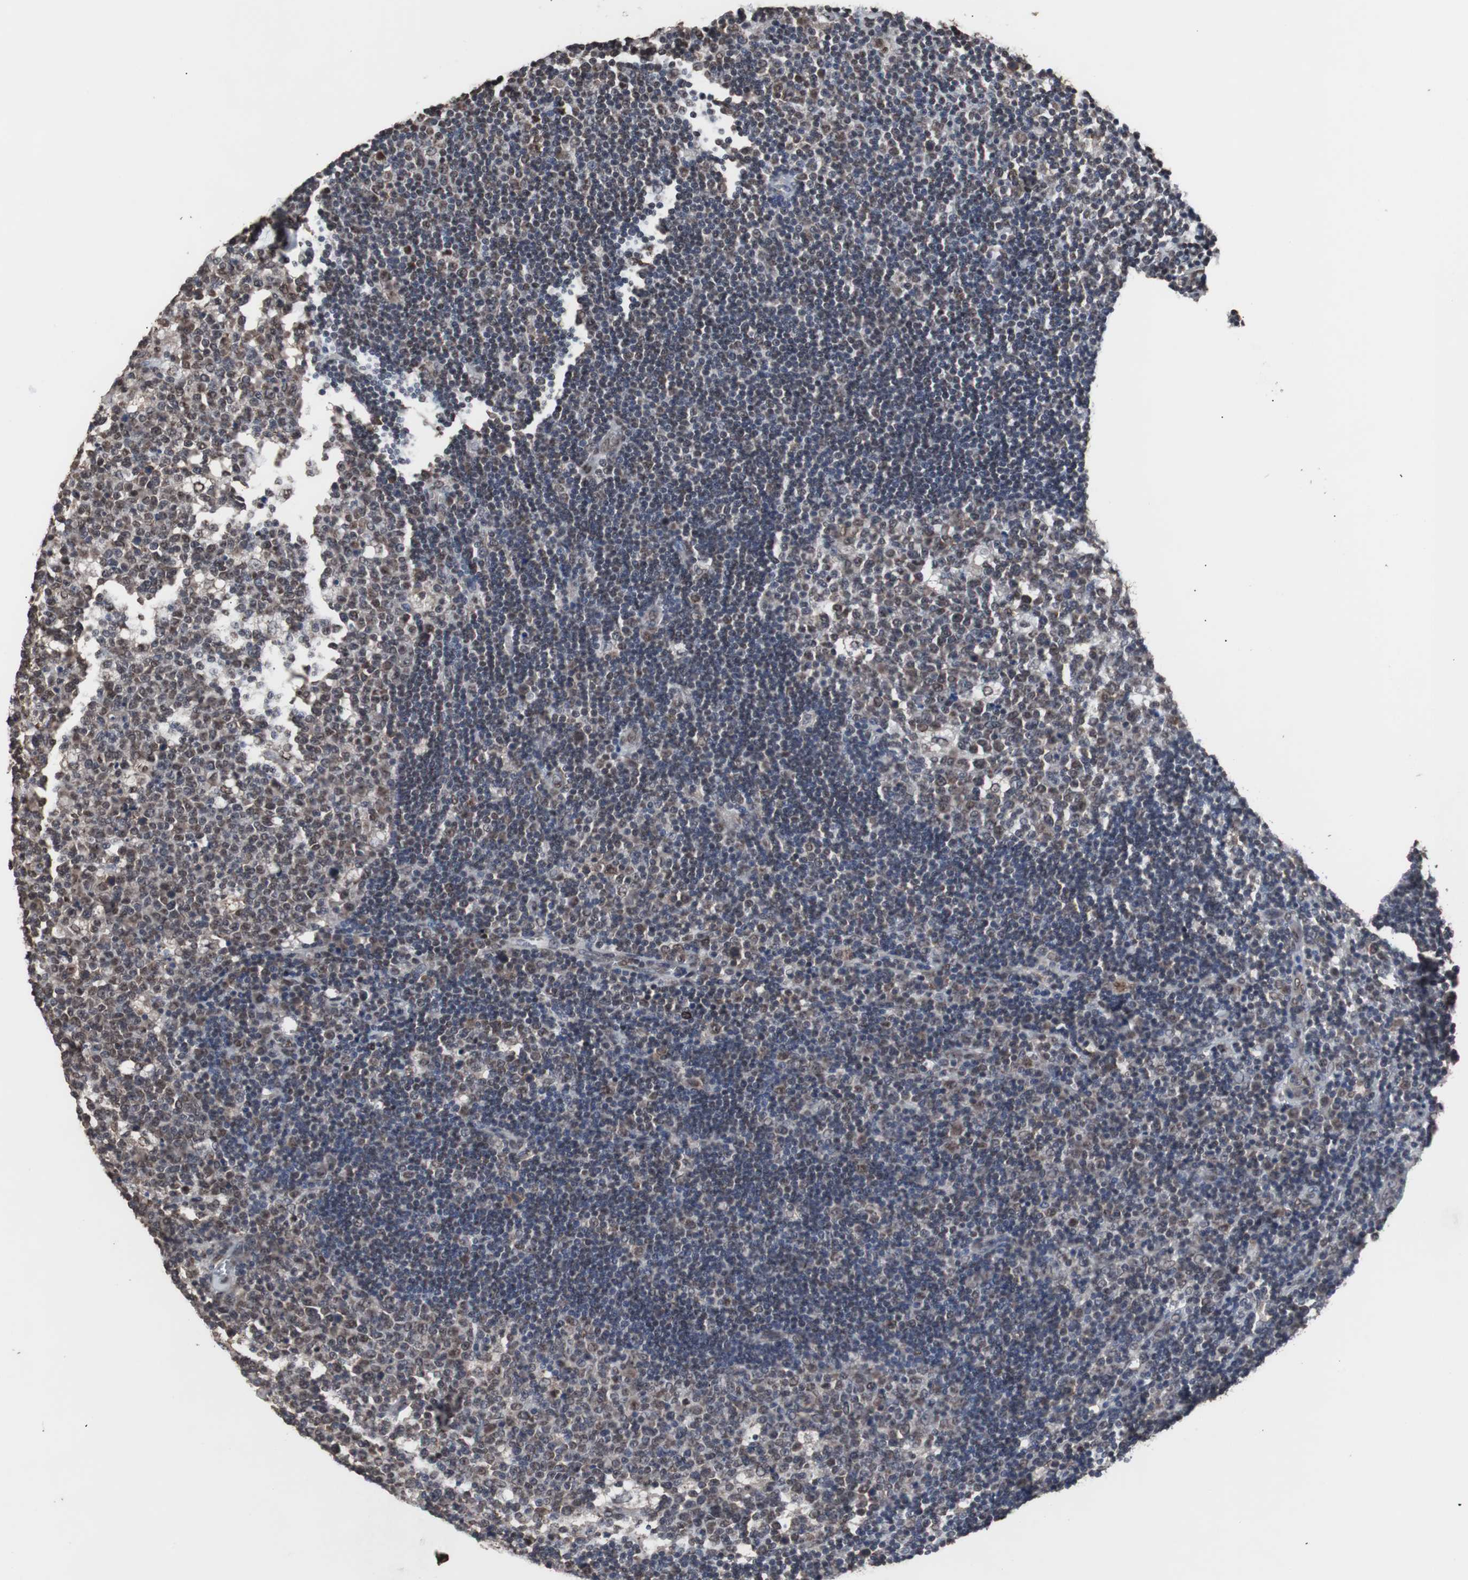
{"staining": {"intensity": "weak", "quantity": "25%-75%", "location": "nuclear"}, "tissue": "lymph node", "cell_type": "Germinal center cells", "image_type": "normal", "snomed": [{"axis": "morphology", "description": "Normal tissue, NOS"}, {"axis": "topography", "description": "Lymph node"}, {"axis": "topography", "description": "Salivary gland"}], "caption": "Immunohistochemical staining of normal lymph node exhibits low levels of weak nuclear positivity in approximately 25%-75% of germinal center cells.", "gene": "MED27", "patient": {"sex": "male", "age": 8}}